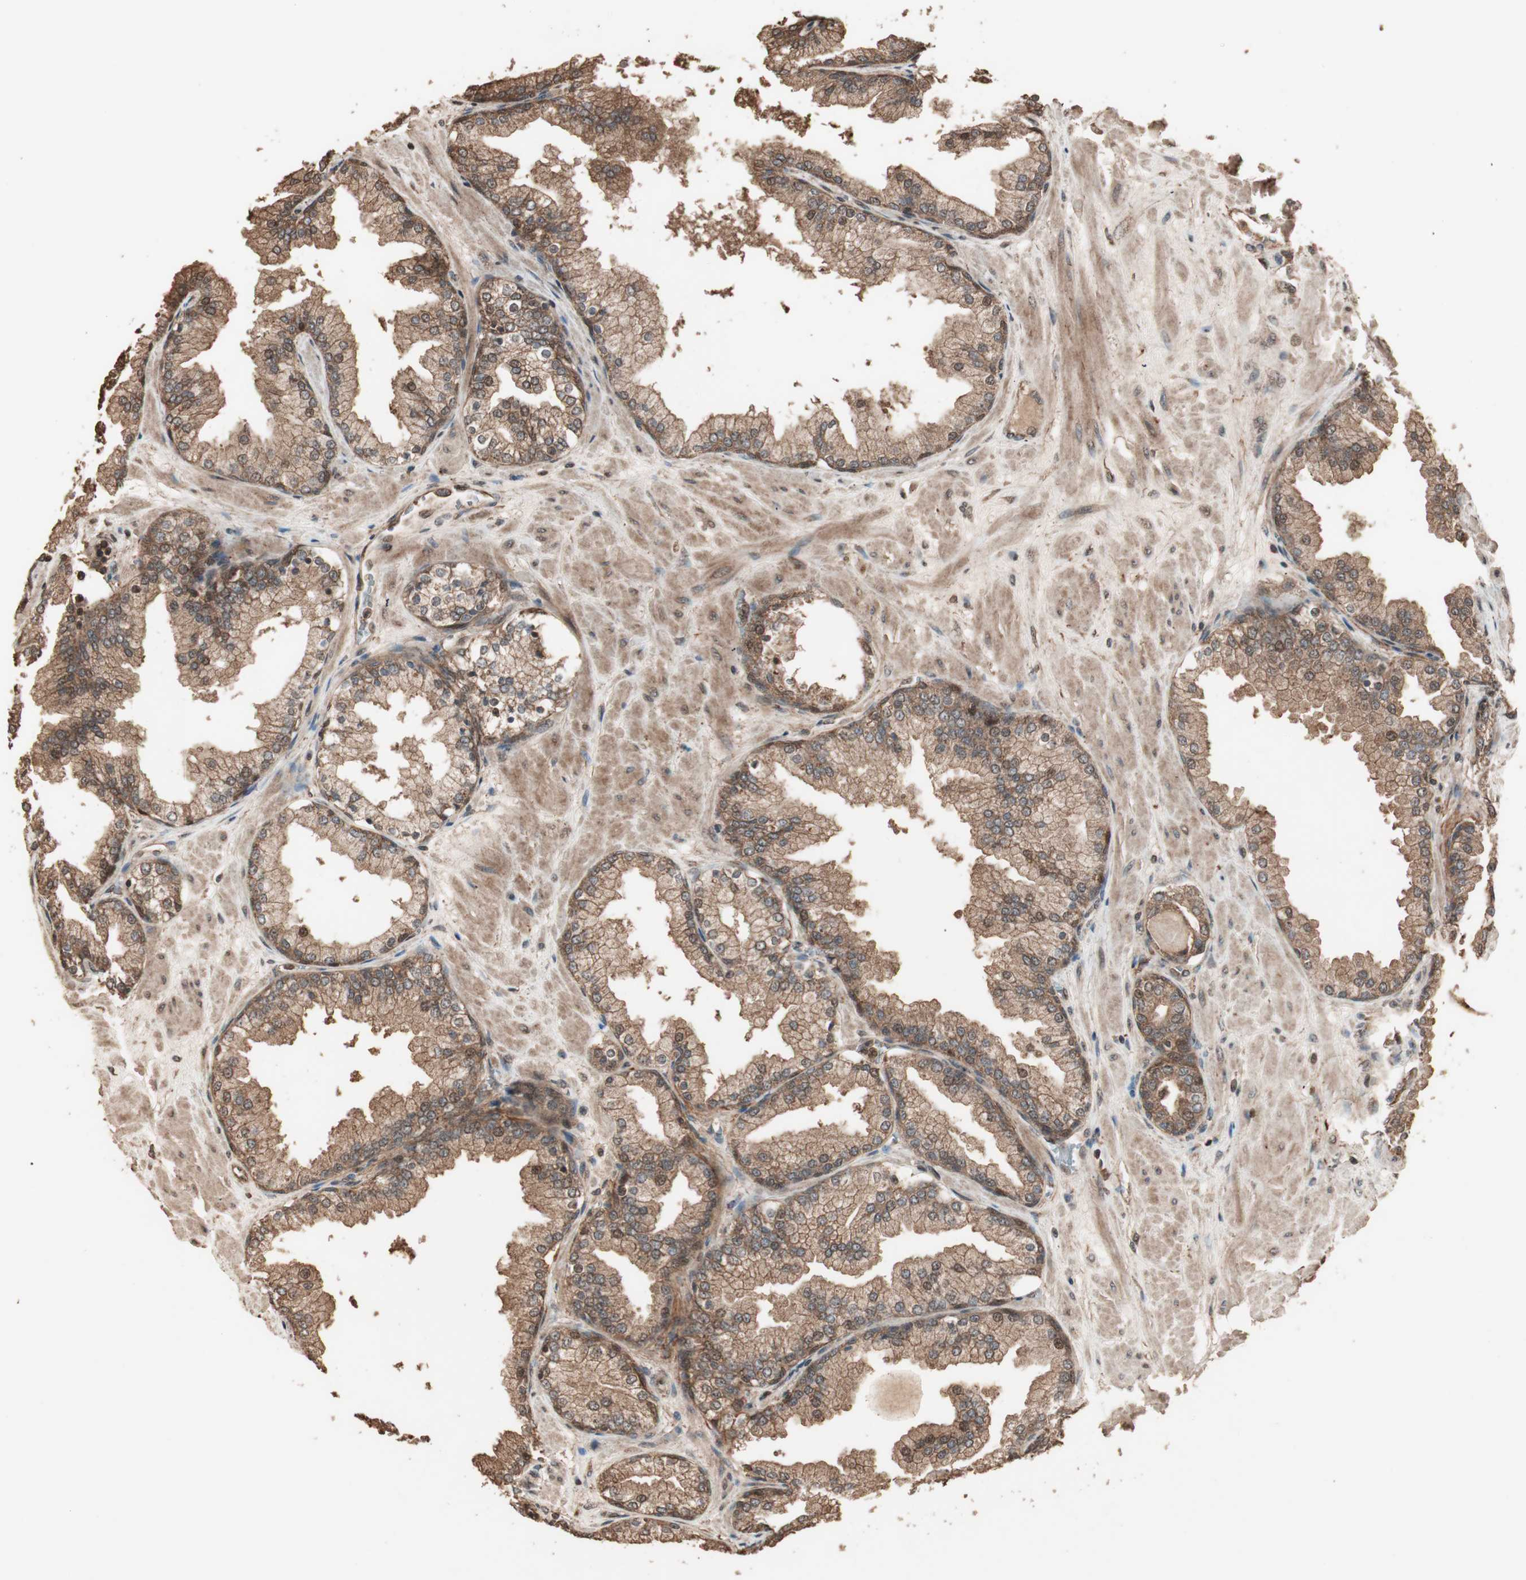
{"staining": {"intensity": "moderate", "quantity": ">75%", "location": "cytoplasmic/membranous,nuclear"}, "tissue": "prostate", "cell_type": "Glandular cells", "image_type": "normal", "snomed": [{"axis": "morphology", "description": "Normal tissue, NOS"}, {"axis": "topography", "description": "Prostate"}], "caption": "This is an image of immunohistochemistry staining of unremarkable prostate, which shows moderate positivity in the cytoplasmic/membranous,nuclear of glandular cells.", "gene": "USP20", "patient": {"sex": "male", "age": 51}}